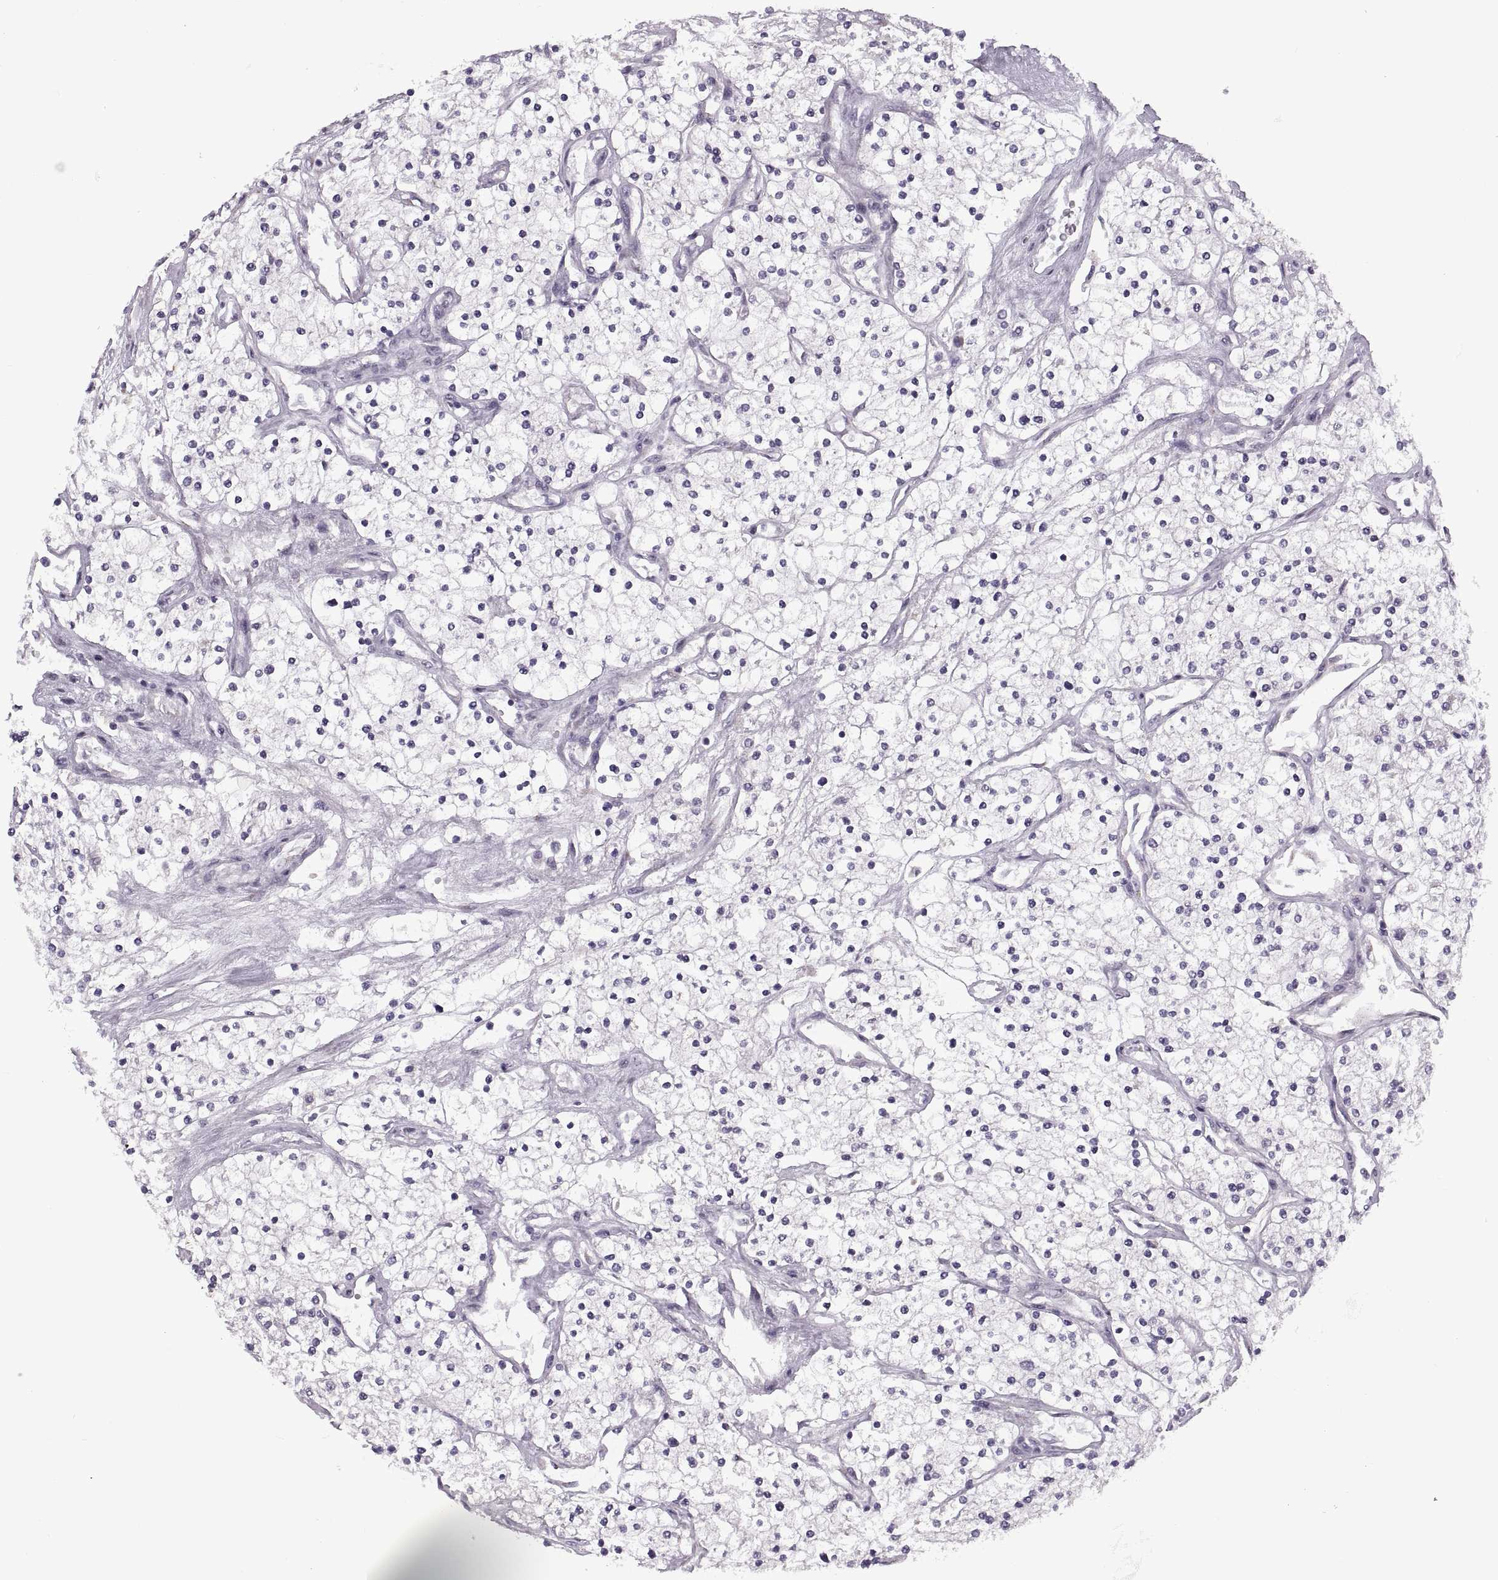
{"staining": {"intensity": "negative", "quantity": "none", "location": "none"}, "tissue": "renal cancer", "cell_type": "Tumor cells", "image_type": "cancer", "snomed": [{"axis": "morphology", "description": "Adenocarcinoma, NOS"}, {"axis": "topography", "description": "Kidney"}], "caption": "The IHC photomicrograph has no significant positivity in tumor cells of renal adenocarcinoma tissue.", "gene": "PRSS37", "patient": {"sex": "male", "age": 80}}